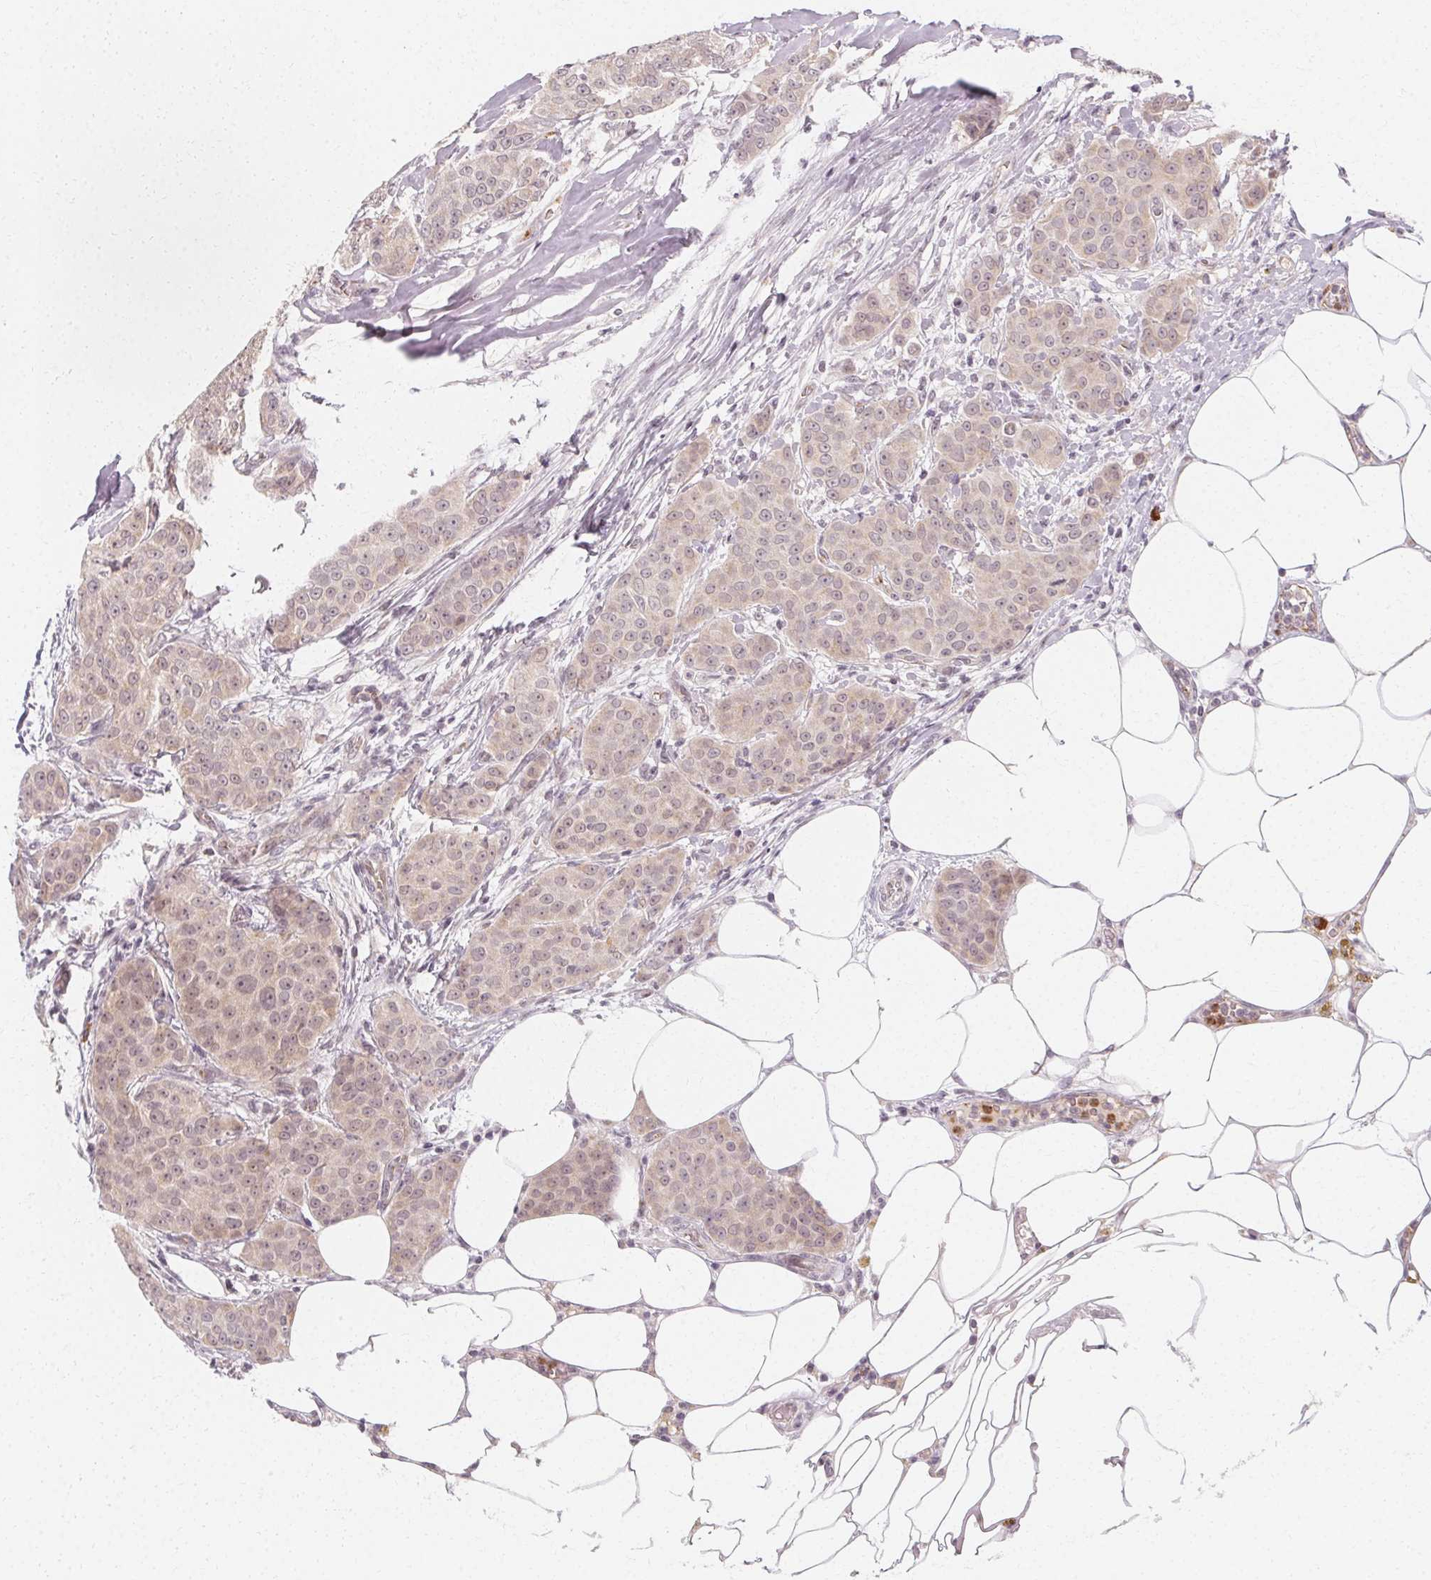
{"staining": {"intensity": "negative", "quantity": "none", "location": "none"}, "tissue": "breast cancer", "cell_type": "Tumor cells", "image_type": "cancer", "snomed": [{"axis": "morphology", "description": "Duct carcinoma"}, {"axis": "topography", "description": "Breast"}], "caption": "Tumor cells show no significant staining in intraductal carcinoma (breast).", "gene": "CLCNKB", "patient": {"sex": "female", "age": 91}}